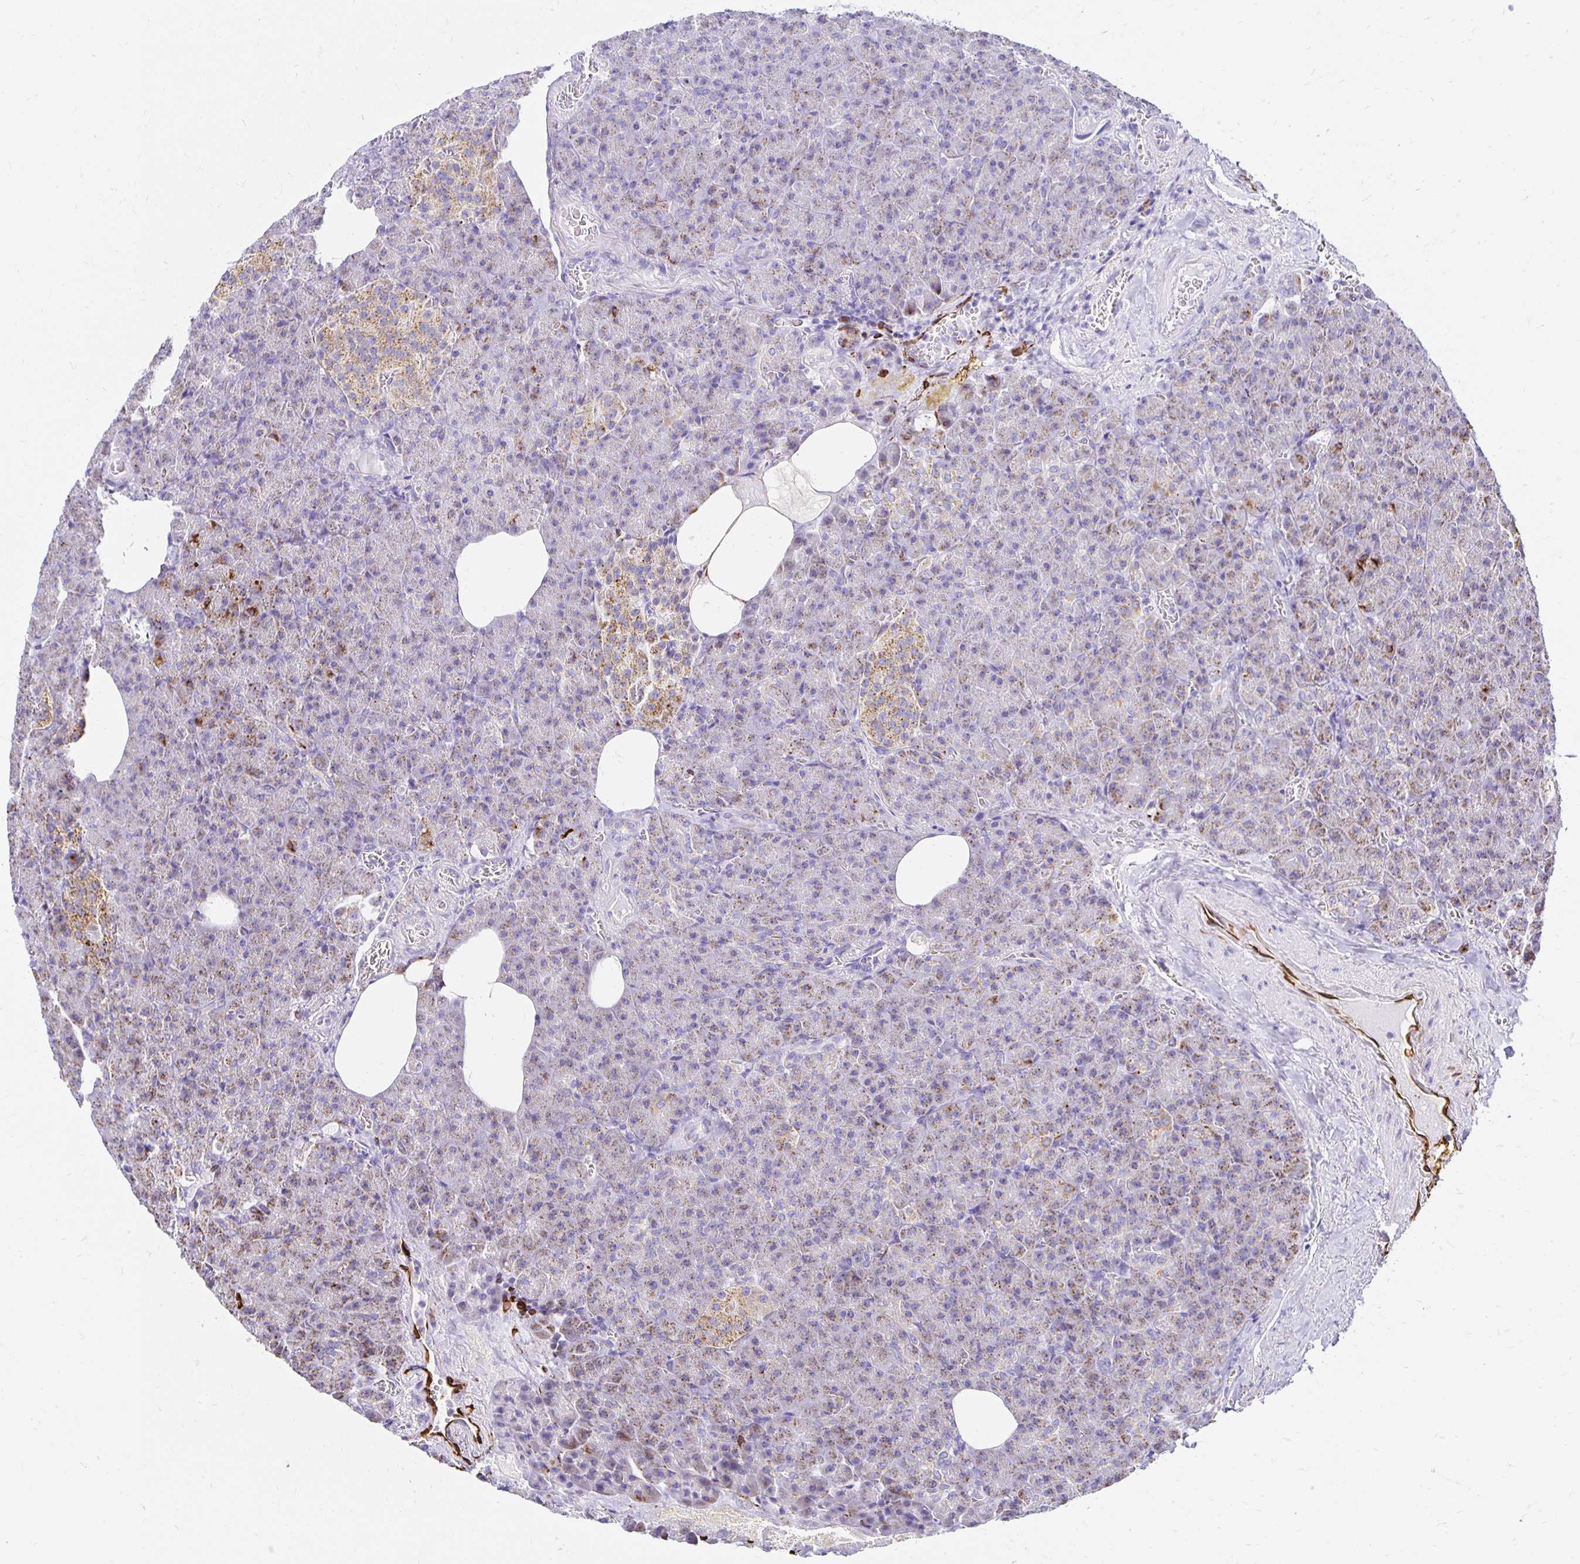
{"staining": {"intensity": "moderate", "quantity": "<25%", "location": "cytoplasmic/membranous"}, "tissue": "pancreas", "cell_type": "Exocrine glandular cells", "image_type": "normal", "snomed": [{"axis": "morphology", "description": "Normal tissue, NOS"}, {"axis": "topography", "description": "Pancreas"}], "caption": "Unremarkable pancreas exhibits moderate cytoplasmic/membranous staining in approximately <25% of exocrine glandular cells, visualized by immunohistochemistry. (Brightfield microscopy of DAB IHC at high magnification).", "gene": "PLAAT2", "patient": {"sex": "female", "age": 74}}